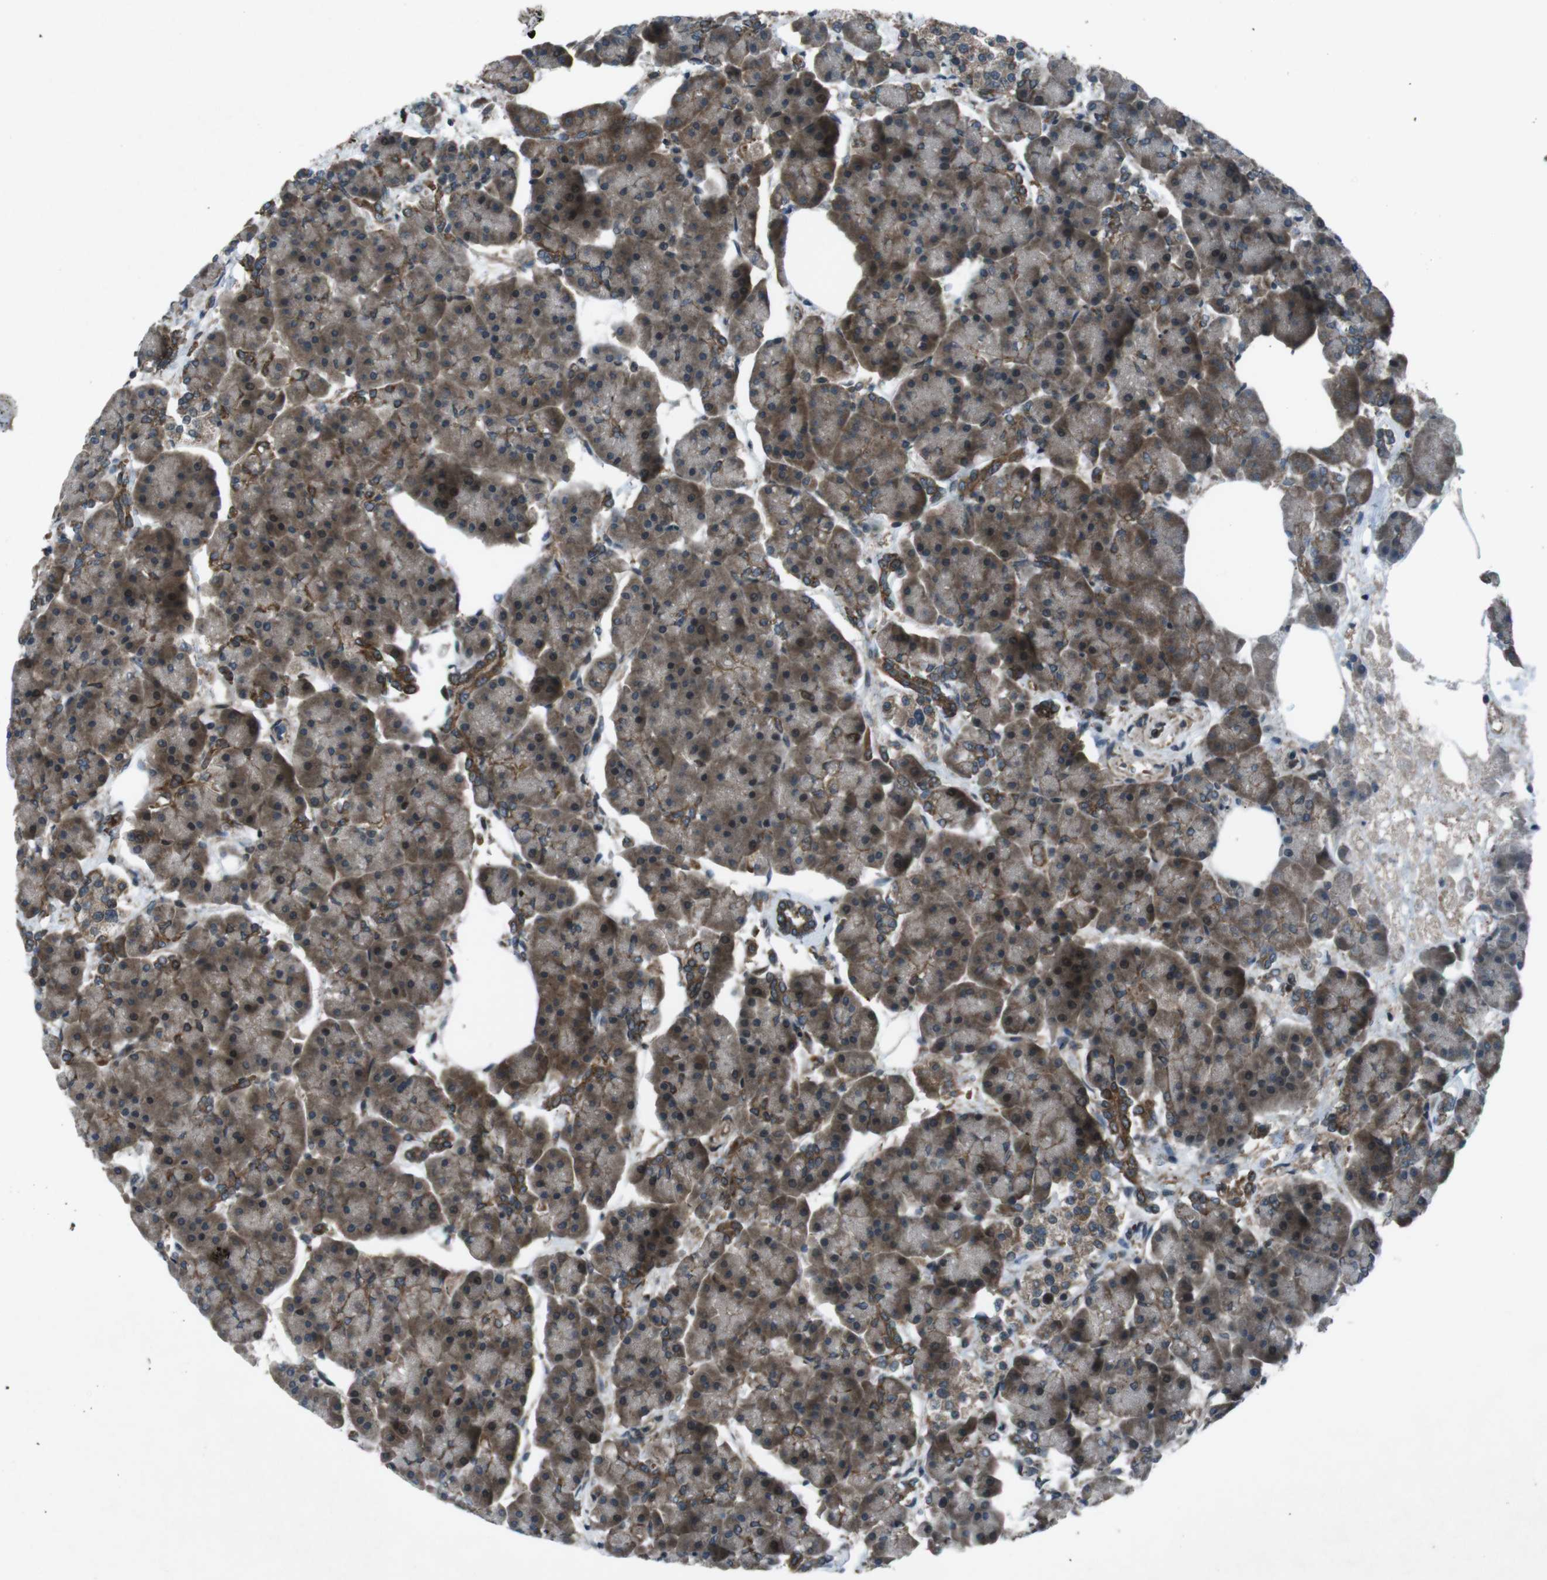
{"staining": {"intensity": "moderate", "quantity": ">75%", "location": "cytoplasmic/membranous"}, "tissue": "pancreas", "cell_type": "Exocrine glandular cells", "image_type": "normal", "snomed": [{"axis": "morphology", "description": "Normal tissue, NOS"}, {"axis": "topography", "description": "Pancreas"}], "caption": "Pancreas stained with DAB IHC demonstrates medium levels of moderate cytoplasmic/membranous positivity in about >75% of exocrine glandular cells.", "gene": "SLC27A4", "patient": {"sex": "female", "age": 70}}